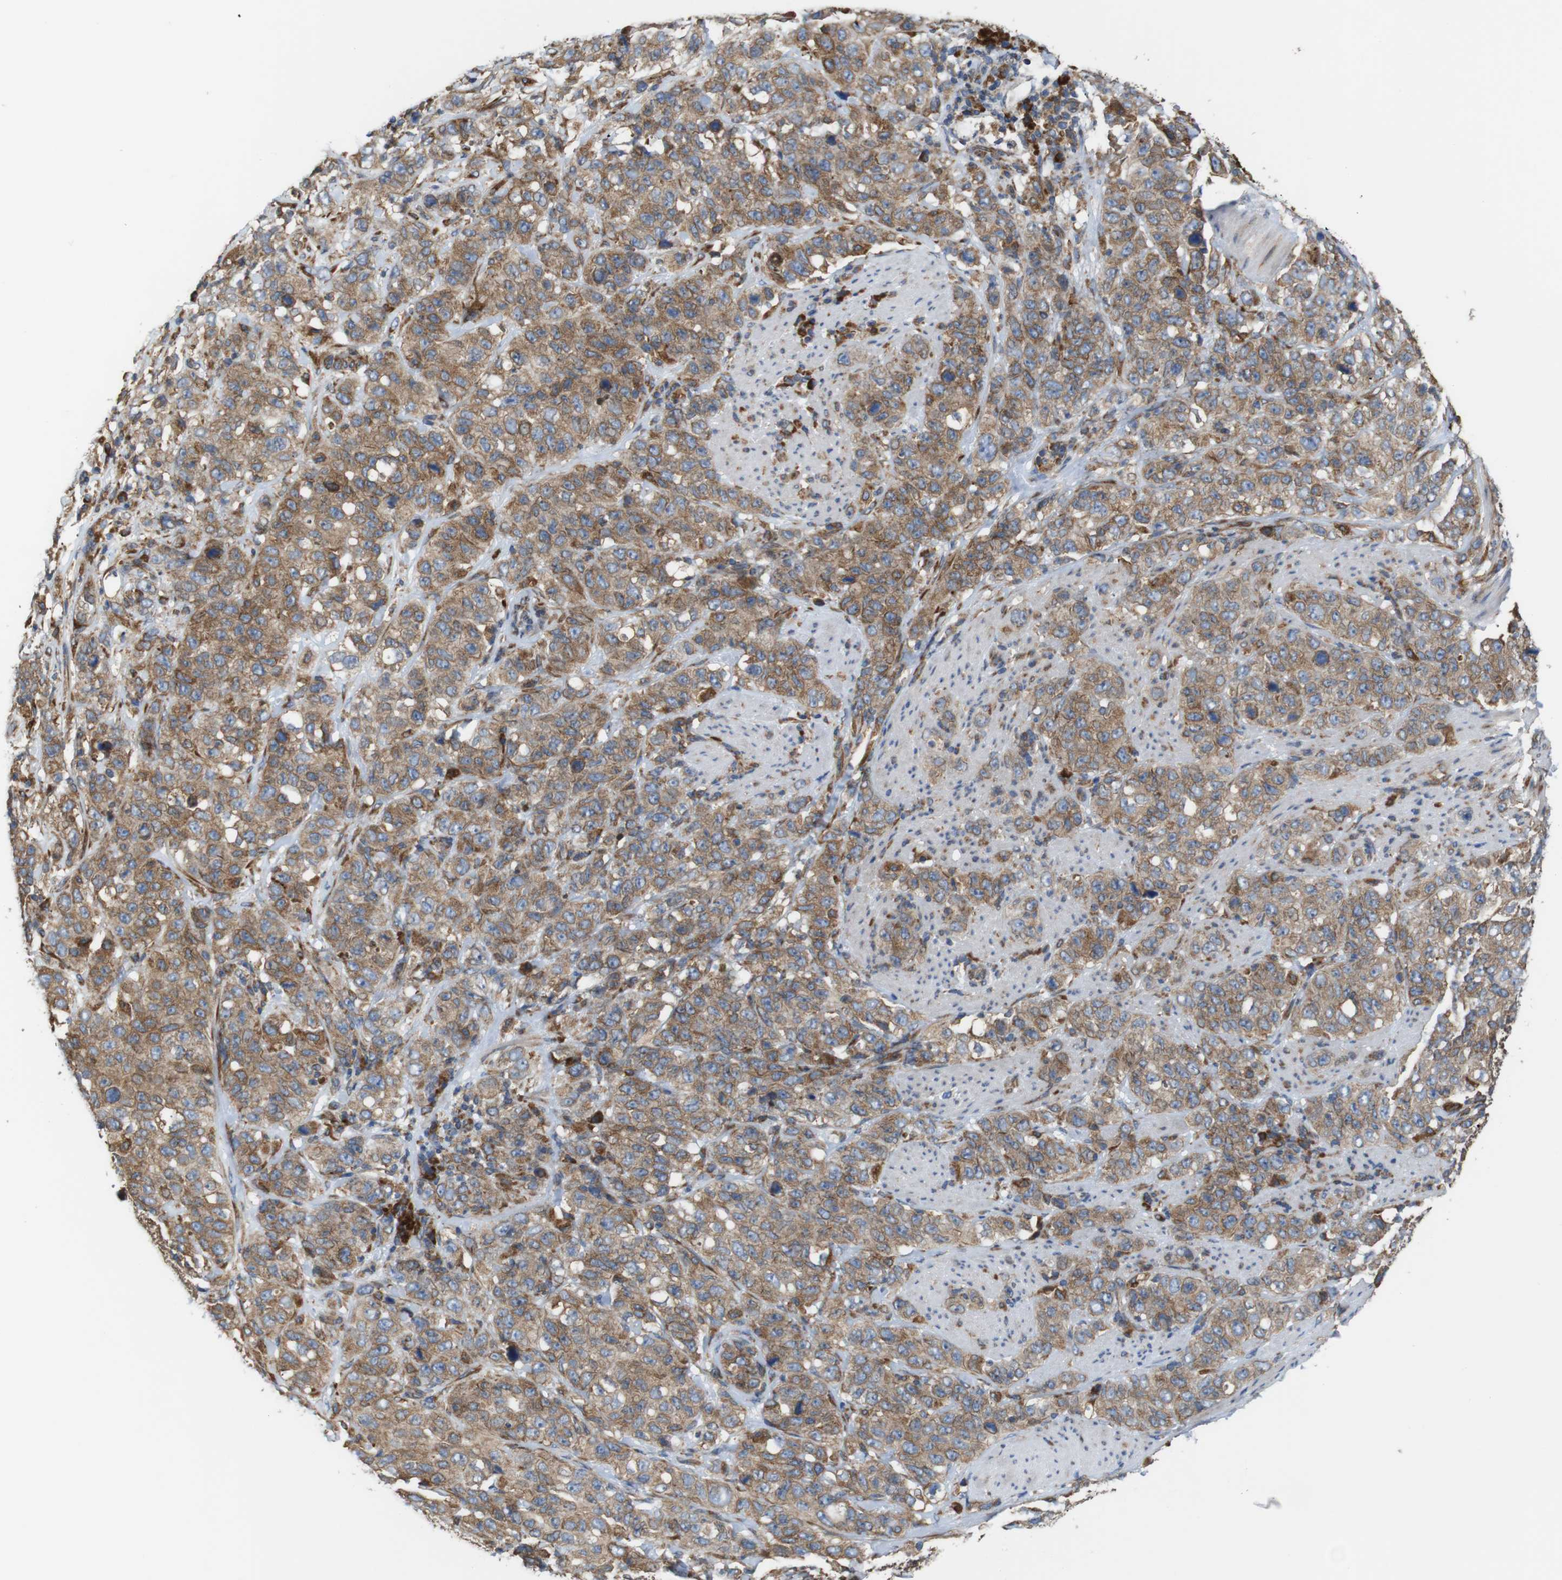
{"staining": {"intensity": "moderate", "quantity": ">75%", "location": "cytoplasmic/membranous"}, "tissue": "stomach cancer", "cell_type": "Tumor cells", "image_type": "cancer", "snomed": [{"axis": "morphology", "description": "Adenocarcinoma, NOS"}, {"axis": "topography", "description": "Stomach"}], "caption": "High-magnification brightfield microscopy of stomach cancer (adenocarcinoma) stained with DAB (brown) and counterstained with hematoxylin (blue). tumor cells exhibit moderate cytoplasmic/membranous positivity is seen in approximately>75% of cells.", "gene": "UGGT1", "patient": {"sex": "male", "age": 48}}